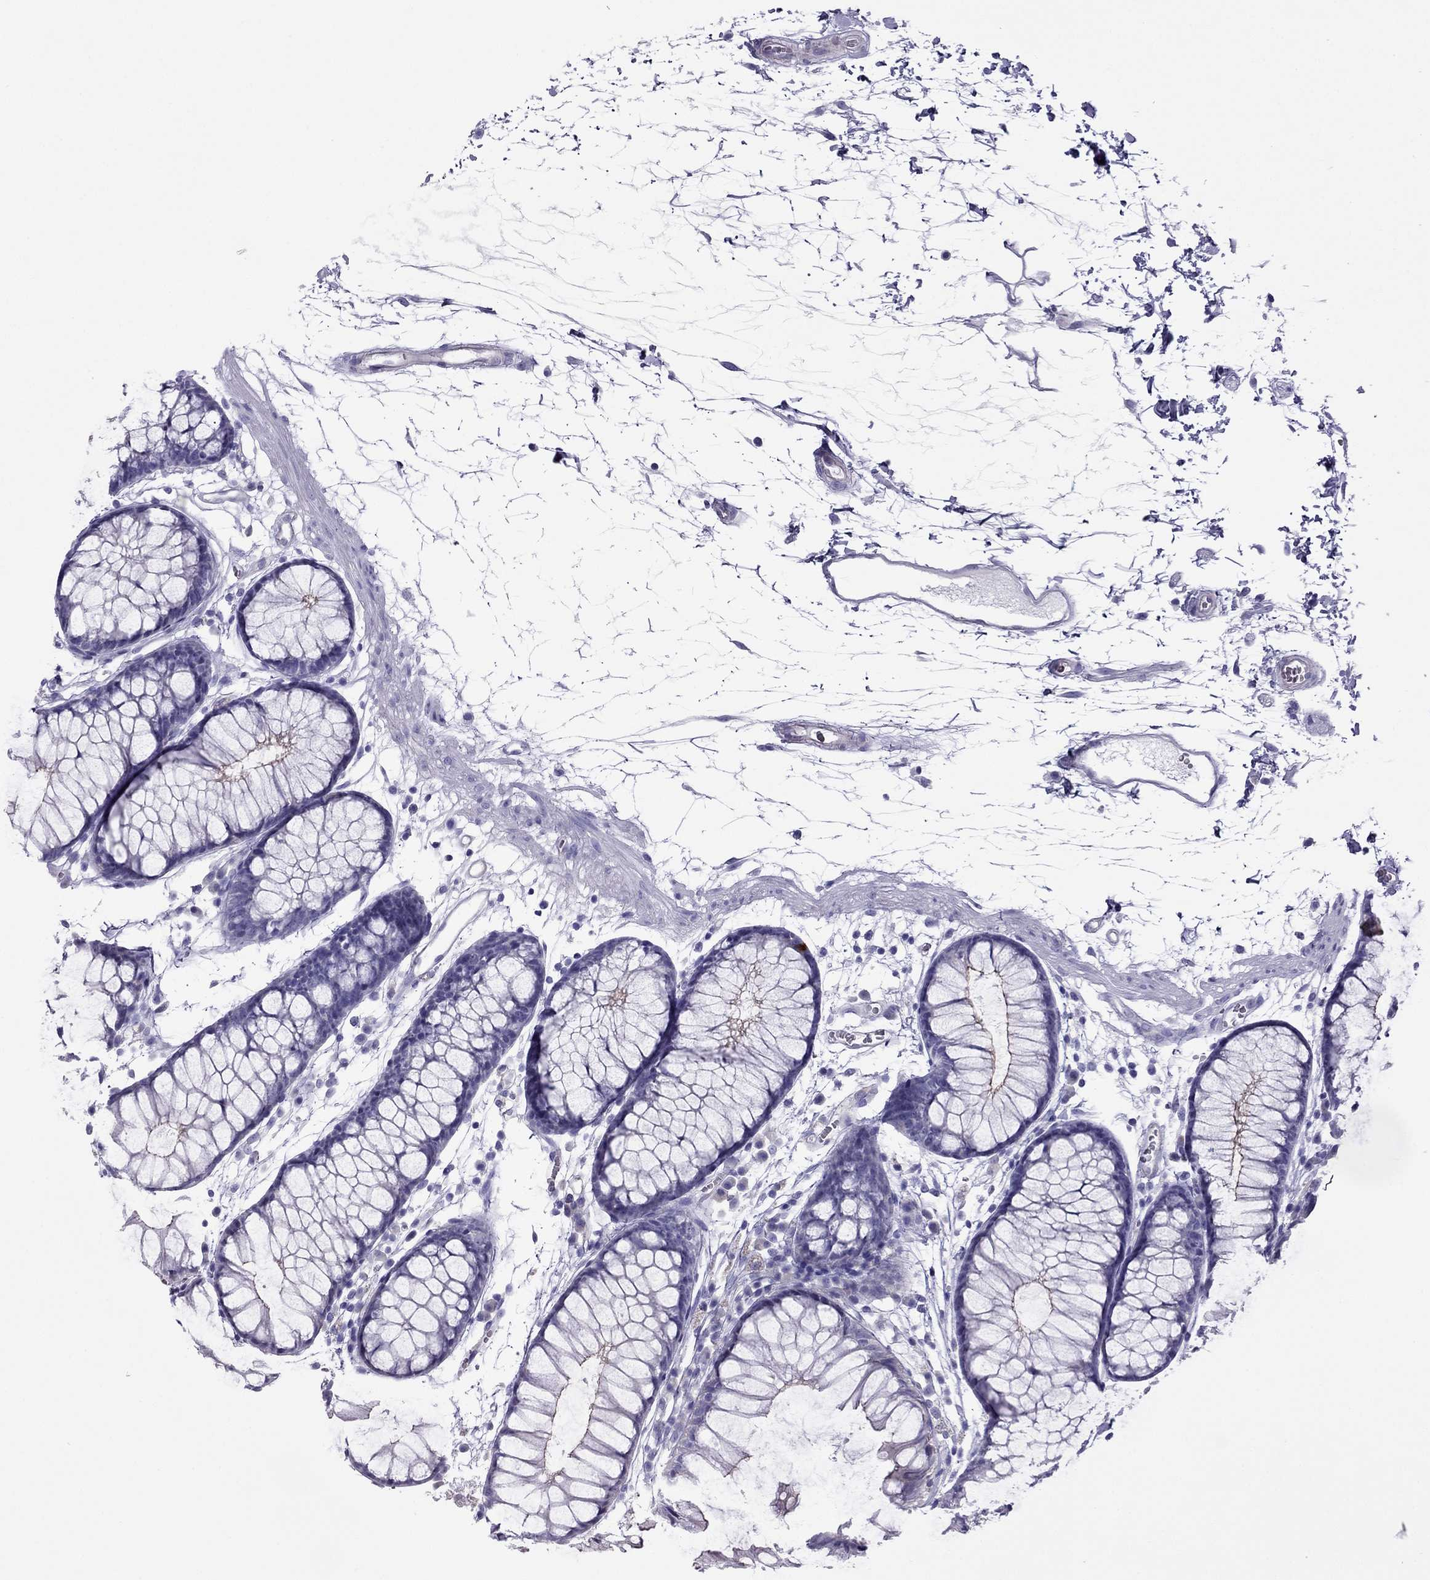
{"staining": {"intensity": "negative", "quantity": "none", "location": "none"}, "tissue": "colon", "cell_type": "Endothelial cells", "image_type": "normal", "snomed": [{"axis": "morphology", "description": "Normal tissue, NOS"}, {"axis": "morphology", "description": "Adenocarcinoma, NOS"}, {"axis": "topography", "description": "Colon"}], "caption": "Immunohistochemical staining of benign human colon demonstrates no significant staining in endothelial cells.", "gene": "MYL11", "patient": {"sex": "male", "age": 65}}